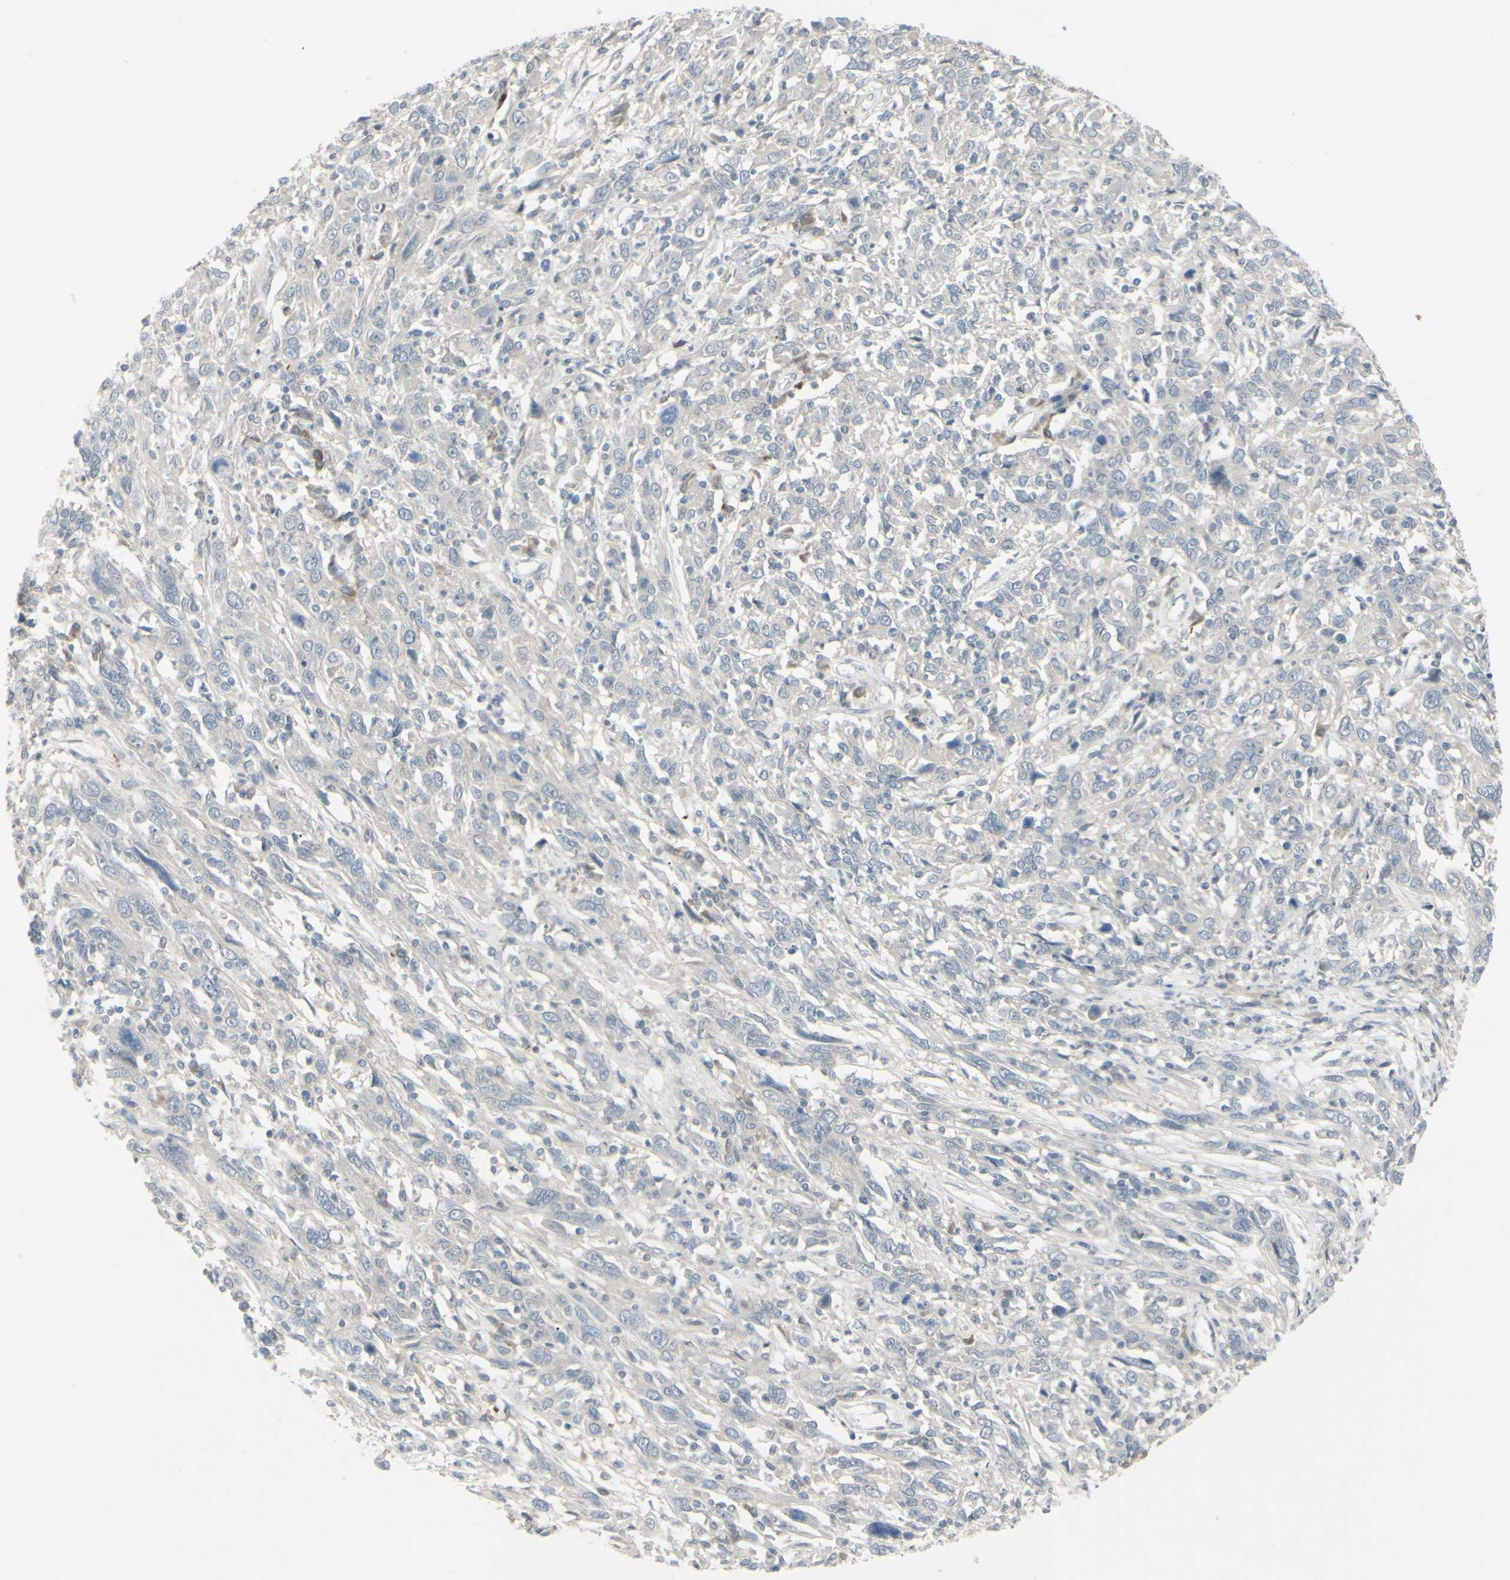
{"staining": {"intensity": "negative", "quantity": "none", "location": "none"}, "tissue": "cervical cancer", "cell_type": "Tumor cells", "image_type": "cancer", "snomed": [{"axis": "morphology", "description": "Squamous cell carcinoma, NOS"}, {"axis": "topography", "description": "Cervix"}], "caption": "High magnification brightfield microscopy of cervical squamous cell carcinoma stained with DAB (brown) and counterstained with hematoxylin (blue): tumor cells show no significant expression.", "gene": "ETNK1", "patient": {"sex": "female", "age": 46}}